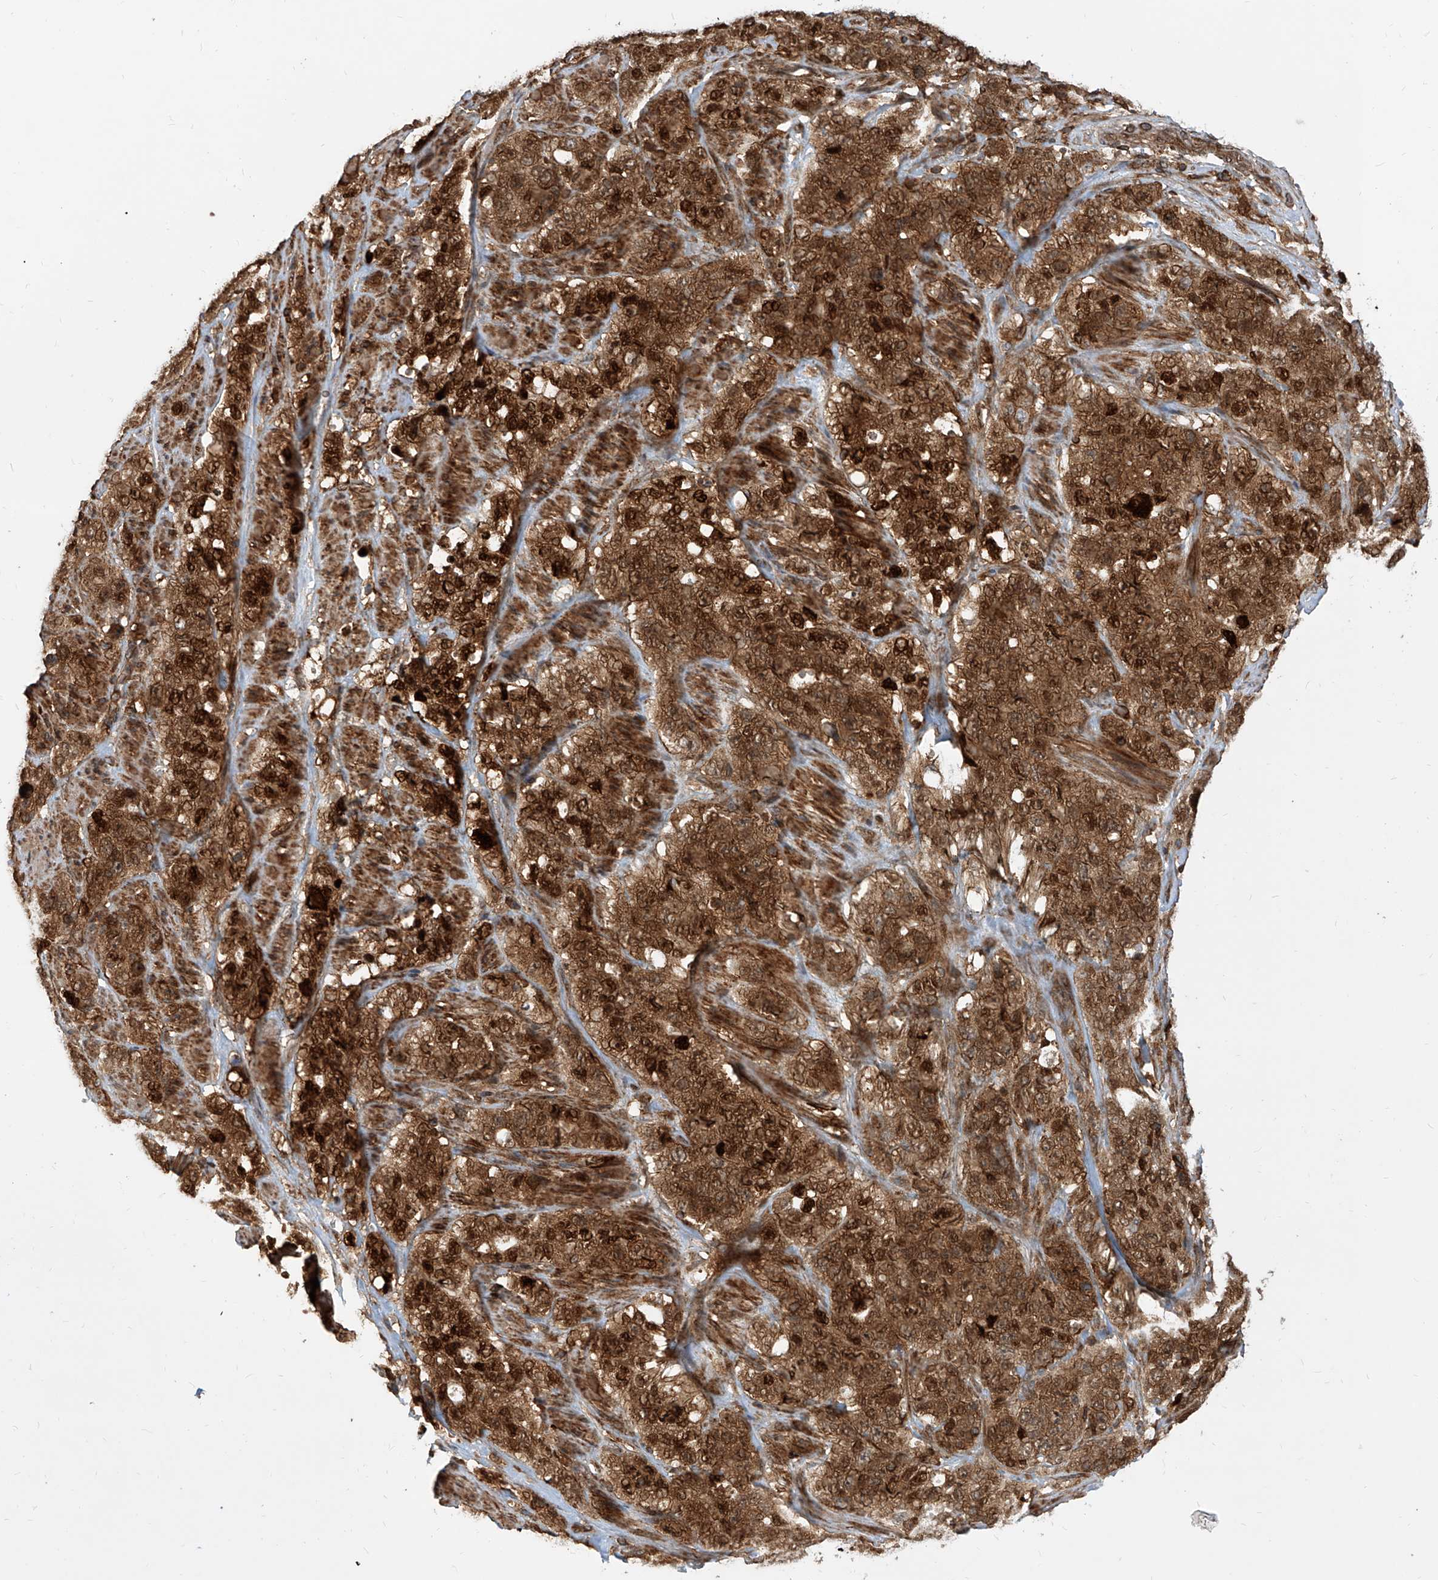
{"staining": {"intensity": "moderate", "quantity": ">75%", "location": "cytoplasmic/membranous,nuclear"}, "tissue": "stomach cancer", "cell_type": "Tumor cells", "image_type": "cancer", "snomed": [{"axis": "morphology", "description": "Adenocarcinoma, NOS"}, {"axis": "topography", "description": "Stomach"}], "caption": "A brown stain shows moderate cytoplasmic/membranous and nuclear staining of a protein in human stomach cancer (adenocarcinoma) tumor cells.", "gene": "MAGED2", "patient": {"sex": "male", "age": 48}}